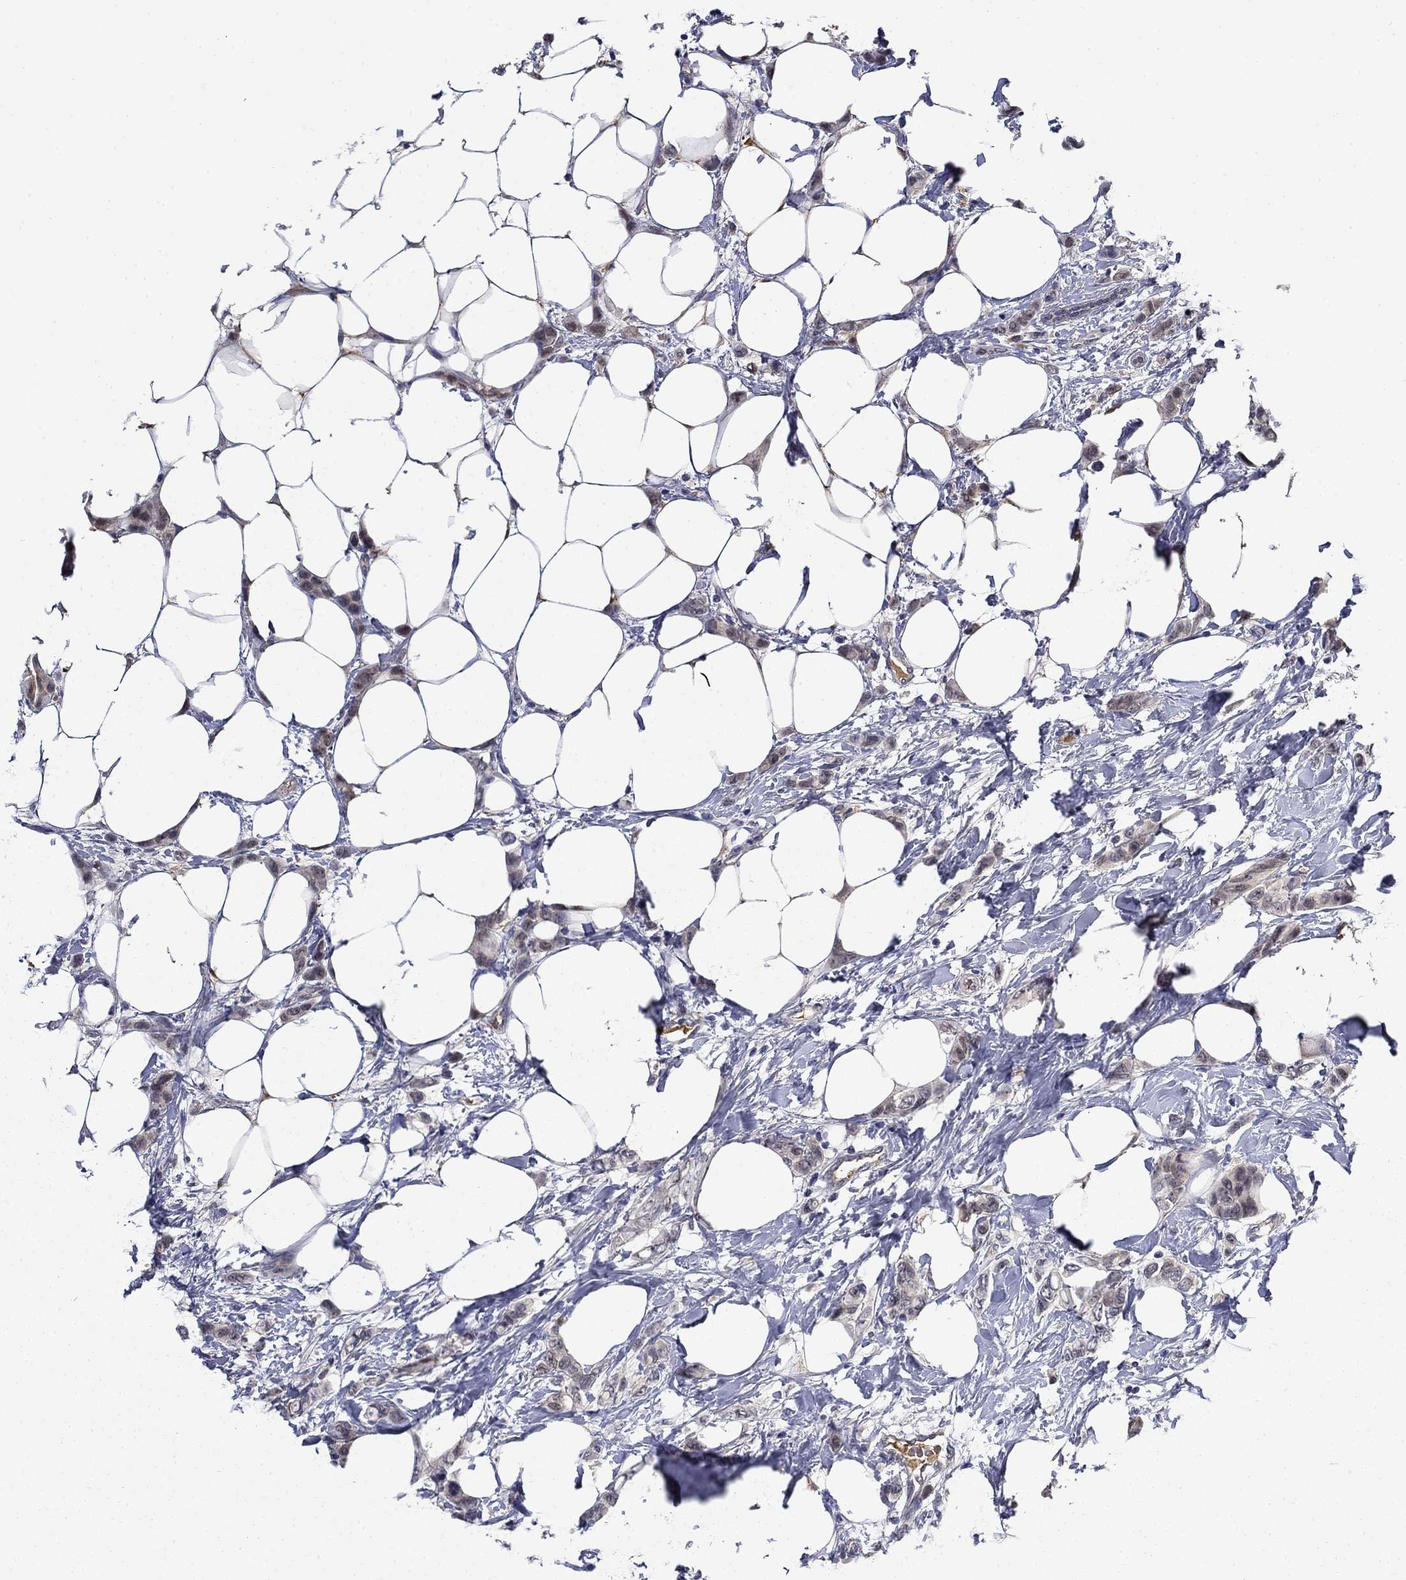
{"staining": {"intensity": "negative", "quantity": "none", "location": "none"}, "tissue": "breast cancer", "cell_type": "Tumor cells", "image_type": "cancer", "snomed": [{"axis": "morphology", "description": "Lobular carcinoma"}, {"axis": "topography", "description": "Breast"}], "caption": "Micrograph shows no significant protein staining in tumor cells of breast lobular carcinoma.", "gene": "DDTL", "patient": {"sex": "female", "age": 66}}